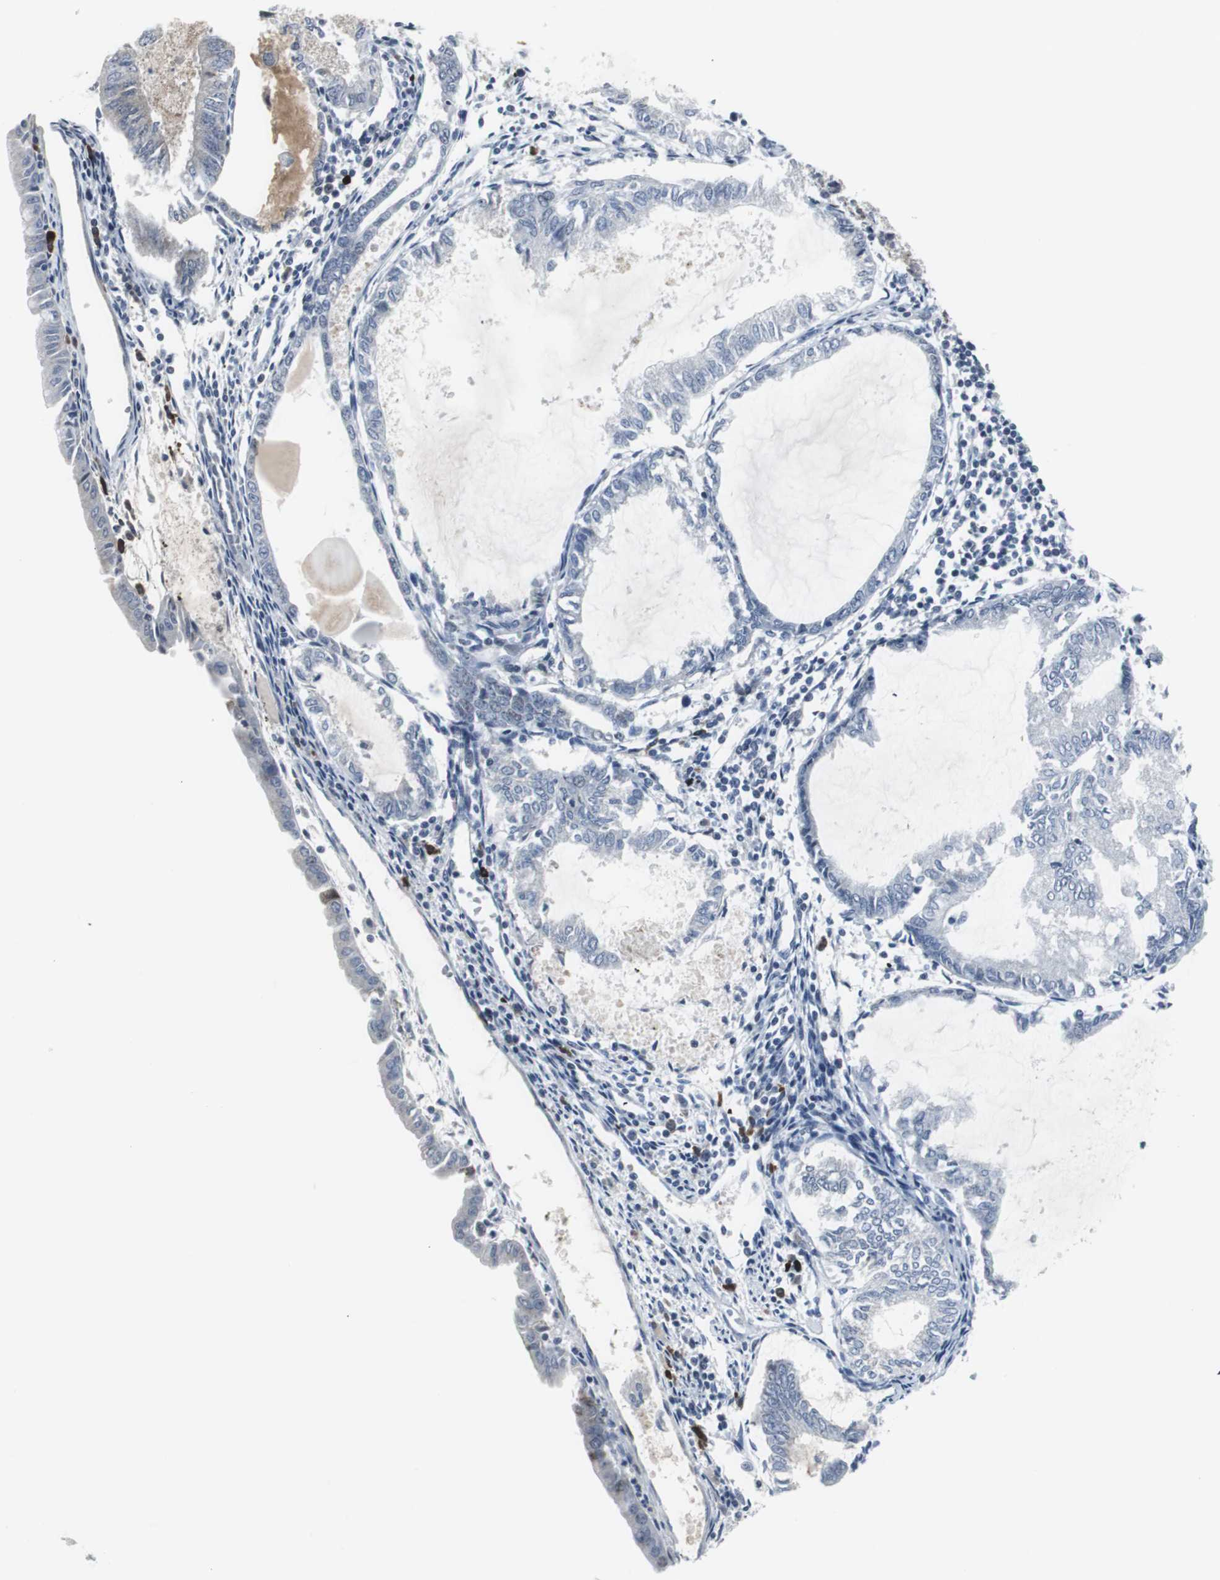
{"staining": {"intensity": "negative", "quantity": "none", "location": "none"}, "tissue": "endometrial cancer", "cell_type": "Tumor cells", "image_type": "cancer", "snomed": [{"axis": "morphology", "description": "Adenocarcinoma, NOS"}, {"axis": "topography", "description": "Endometrium"}], "caption": "An immunohistochemistry (IHC) photomicrograph of endometrial adenocarcinoma is shown. There is no staining in tumor cells of endometrial adenocarcinoma.", "gene": "DOK1", "patient": {"sex": "female", "age": 86}}